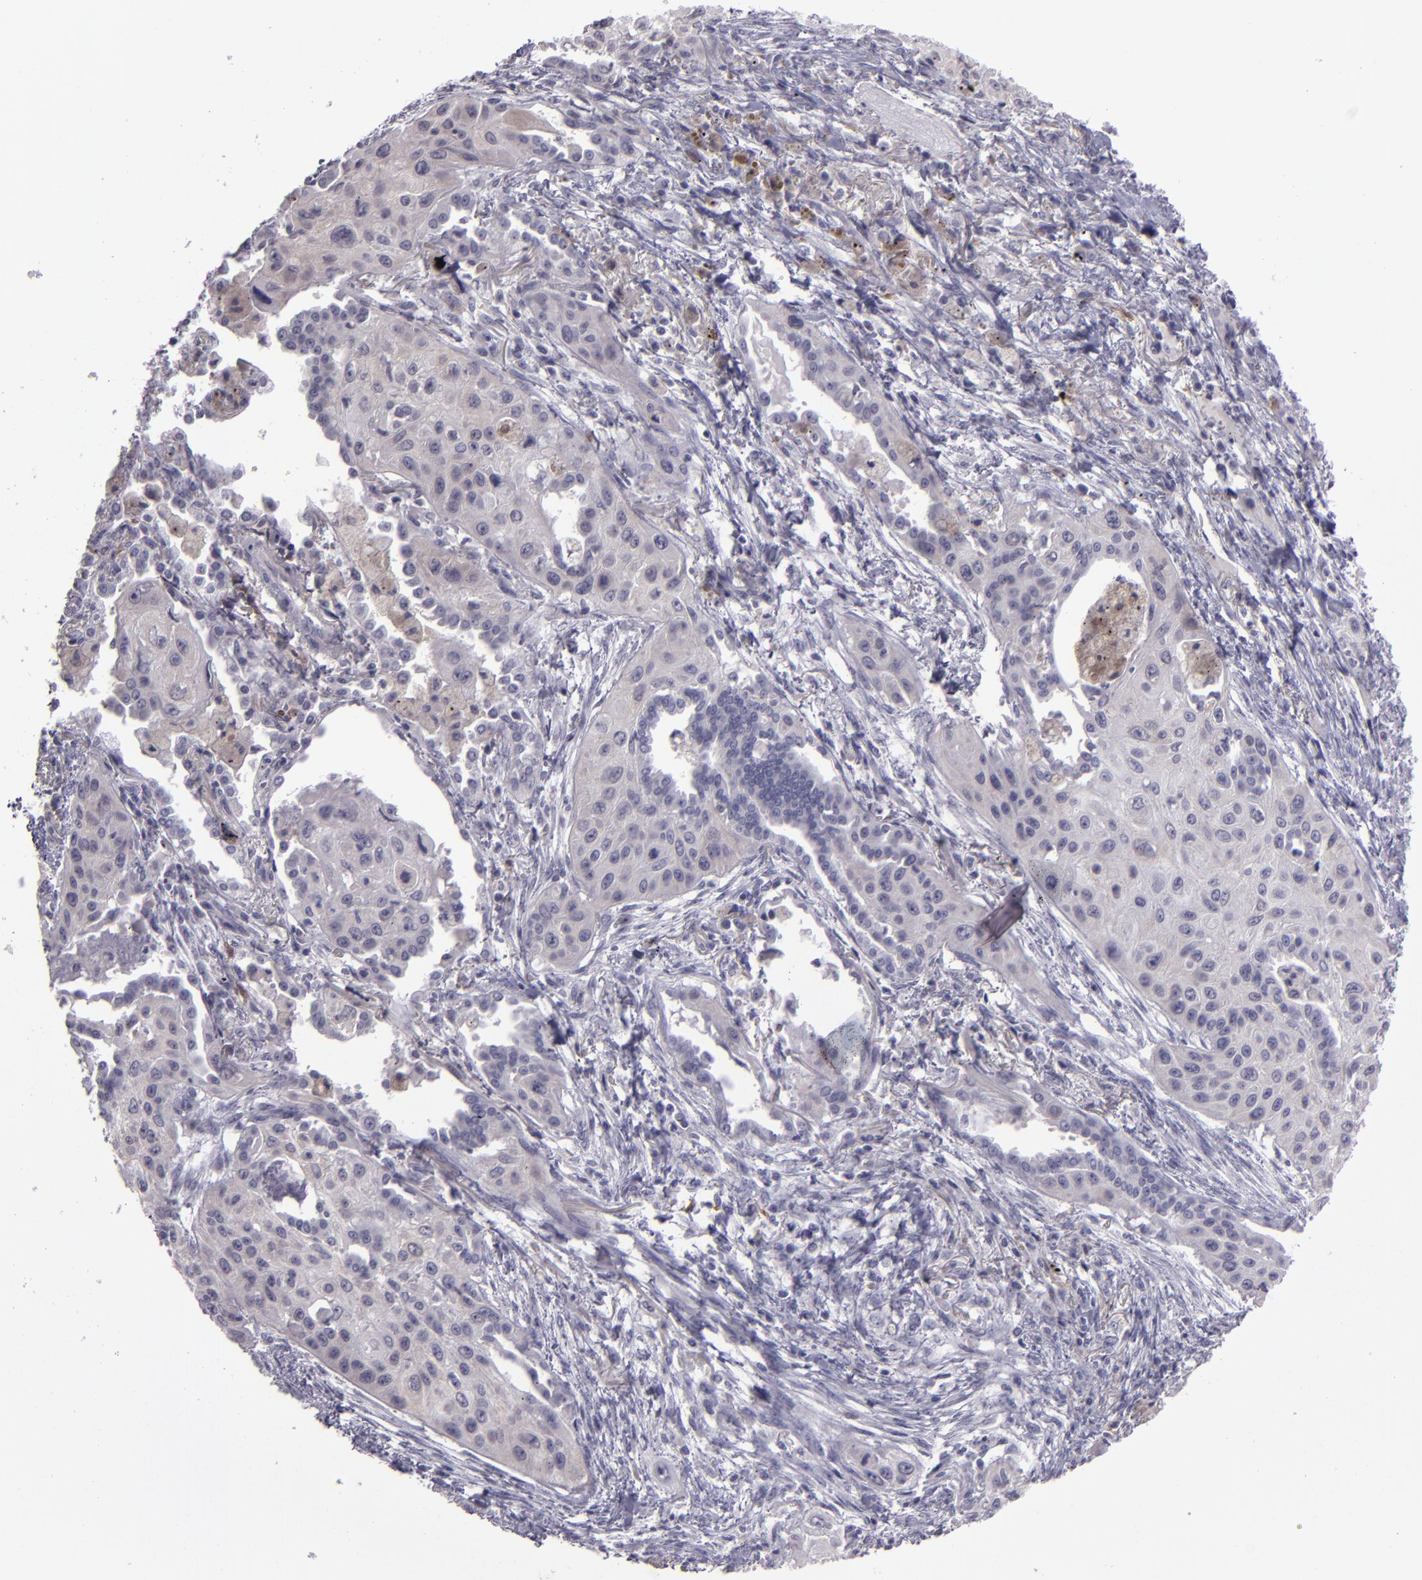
{"staining": {"intensity": "negative", "quantity": "none", "location": "none"}, "tissue": "lung cancer", "cell_type": "Tumor cells", "image_type": "cancer", "snomed": [{"axis": "morphology", "description": "Squamous cell carcinoma, NOS"}, {"axis": "topography", "description": "Lung"}], "caption": "Tumor cells are negative for brown protein staining in lung cancer. (DAB (3,3'-diaminobenzidine) immunohistochemistry (IHC) with hematoxylin counter stain).", "gene": "SNCB", "patient": {"sex": "male", "age": 71}}